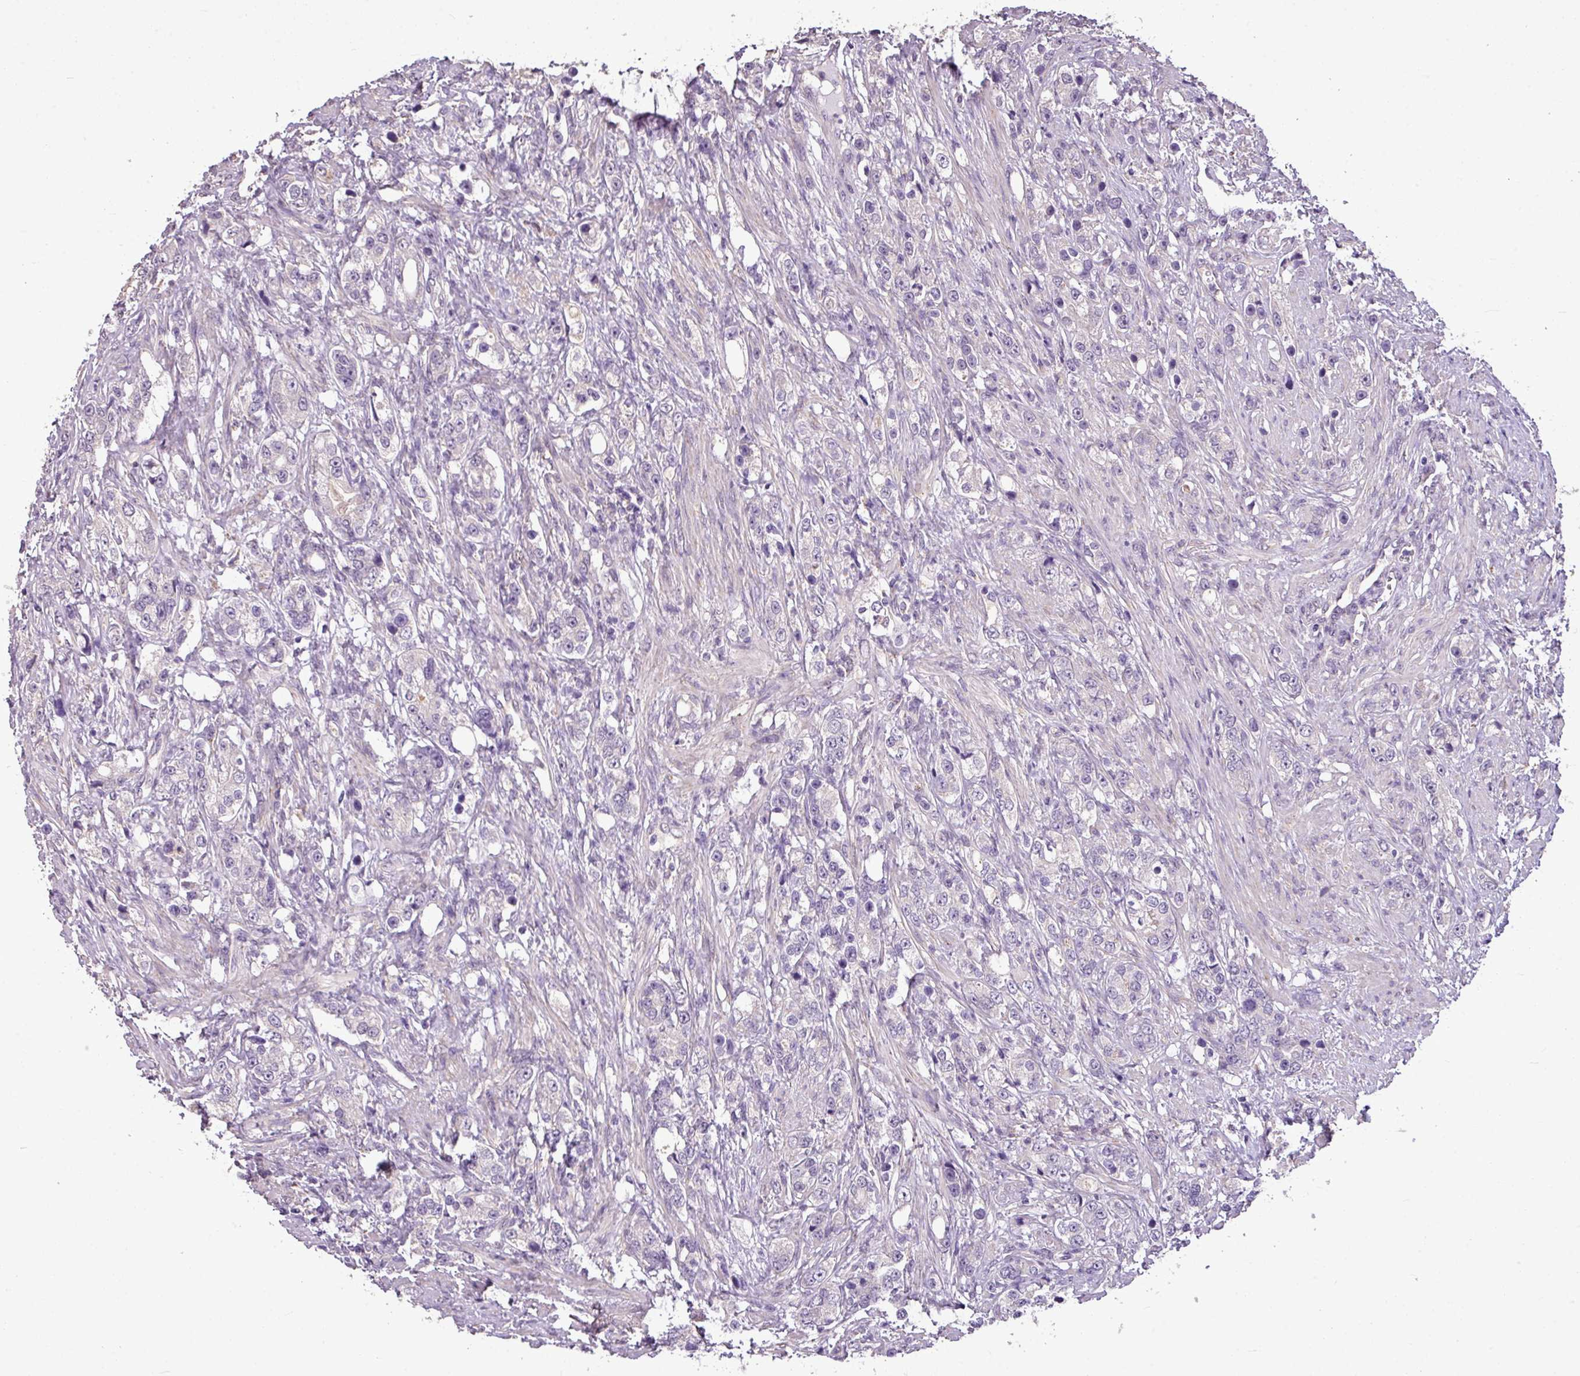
{"staining": {"intensity": "negative", "quantity": "none", "location": "none"}, "tissue": "prostate cancer", "cell_type": "Tumor cells", "image_type": "cancer", "snomed": [{"axis": "morphology", "description": "Adenocarcinoma, High grade"}, {"axis": "topography", "description": "Prostate"}], "caption": "An IHC image of high-grade adenocarcinoma (prostate) is shown. There is no staining in tumor cells of high-grade adenocarcinoma (prostate).", "gene": "ALDH2", "patient": {"sex": "male", "age": 63}}